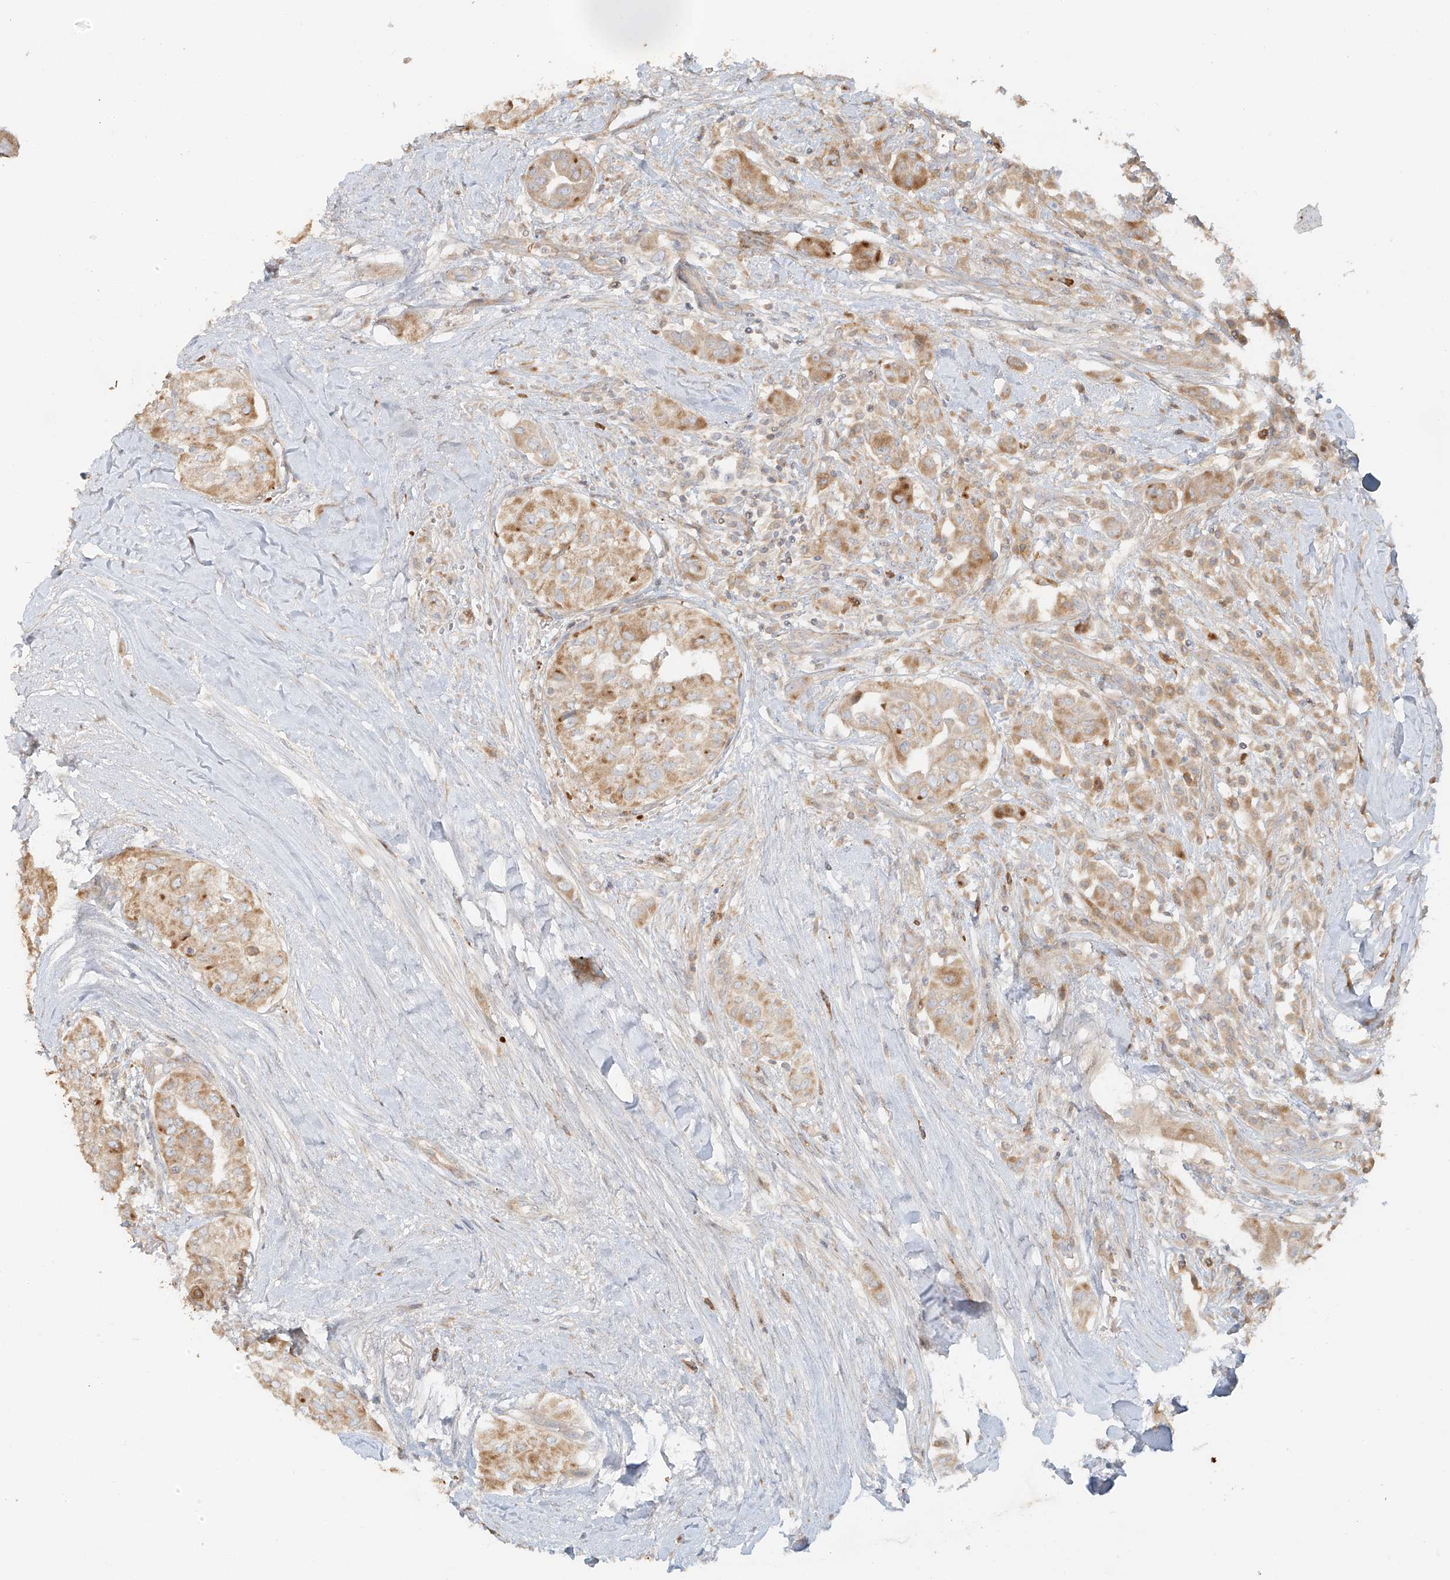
{"staining": {"intensity": "moderate", "quantity": ">75%", "location": "cytoplasmic/membranous"}, "tissue": "thyroid cancer", "cell_type": "Tumor cells", "image_type": "cancer", "snomed": [{"axis": "morphology", "description": "Papillary adenocarcinoma, NOS"}, {"axis": "topography", "description": "Thyroid gland"}], "caption": "Thyroid cancer stained with a protein marker shows moderate staining in tumor cells.", "gene": "MIPEP", "patient": {"sex": "female", "age": 59}}